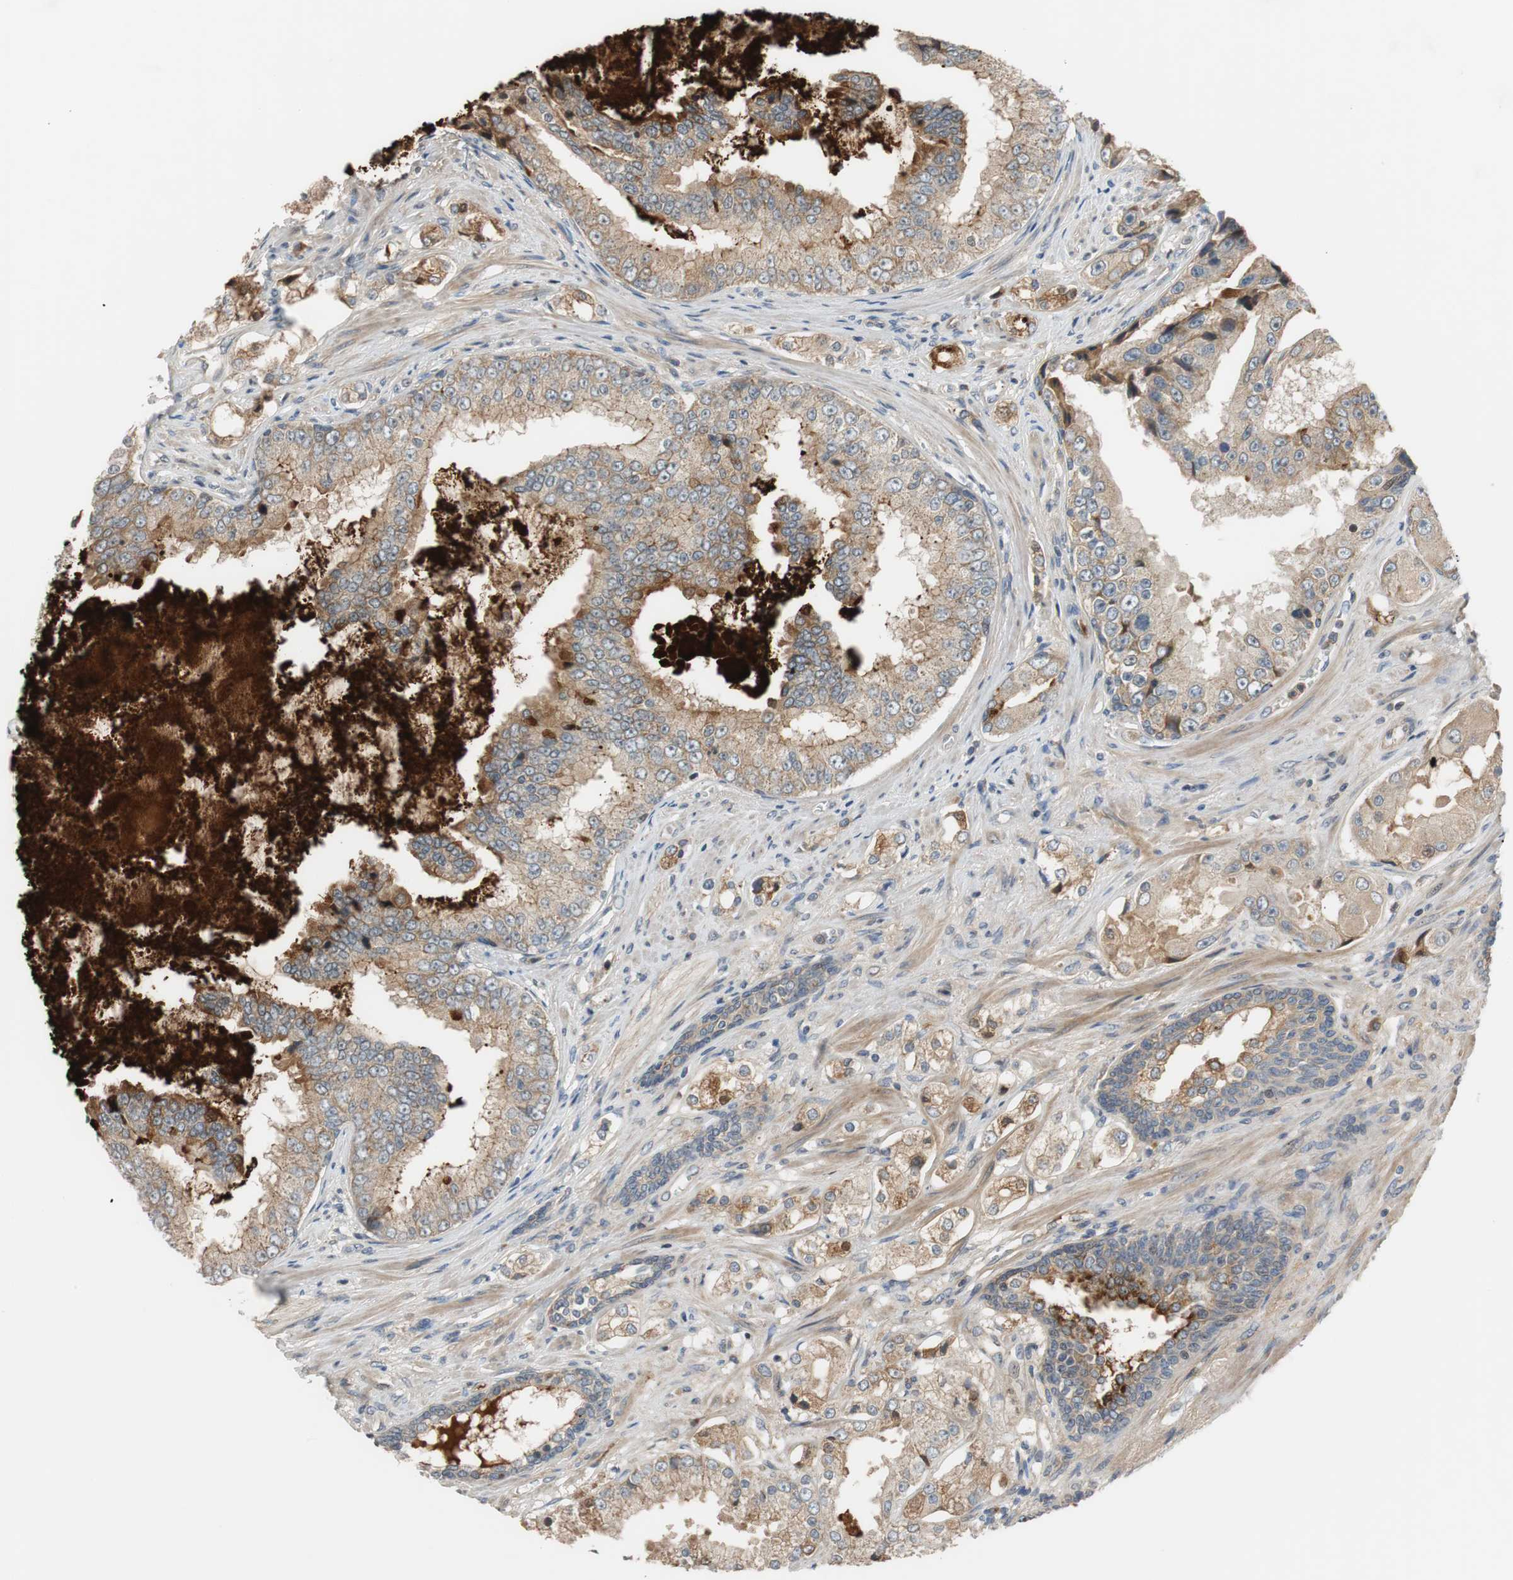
{"staining": {"intensity": "weak", "quantity": ">75%", "location": "cytoplasmic/membranous"}, "tissue": "prostate cancer", "cell_type": "Tumor cells", "image_type": "cancer", "snomed": [{"axis": "morphology", "description": "Adenocarcinoma, High grade"}, {"axis": "topography", "description": "Prostate"}], "caption": "Immunohistochemical staining of human prostate high-grade adenocarcinoma shows low levels of weak cytoplasmic/membranous expression in approximately >75% of tumor cells. The protein is shown in brown color, while the nuclei are stained blue.", "gene": "C4A", "patient": {"sex": "male", "age": 73}}